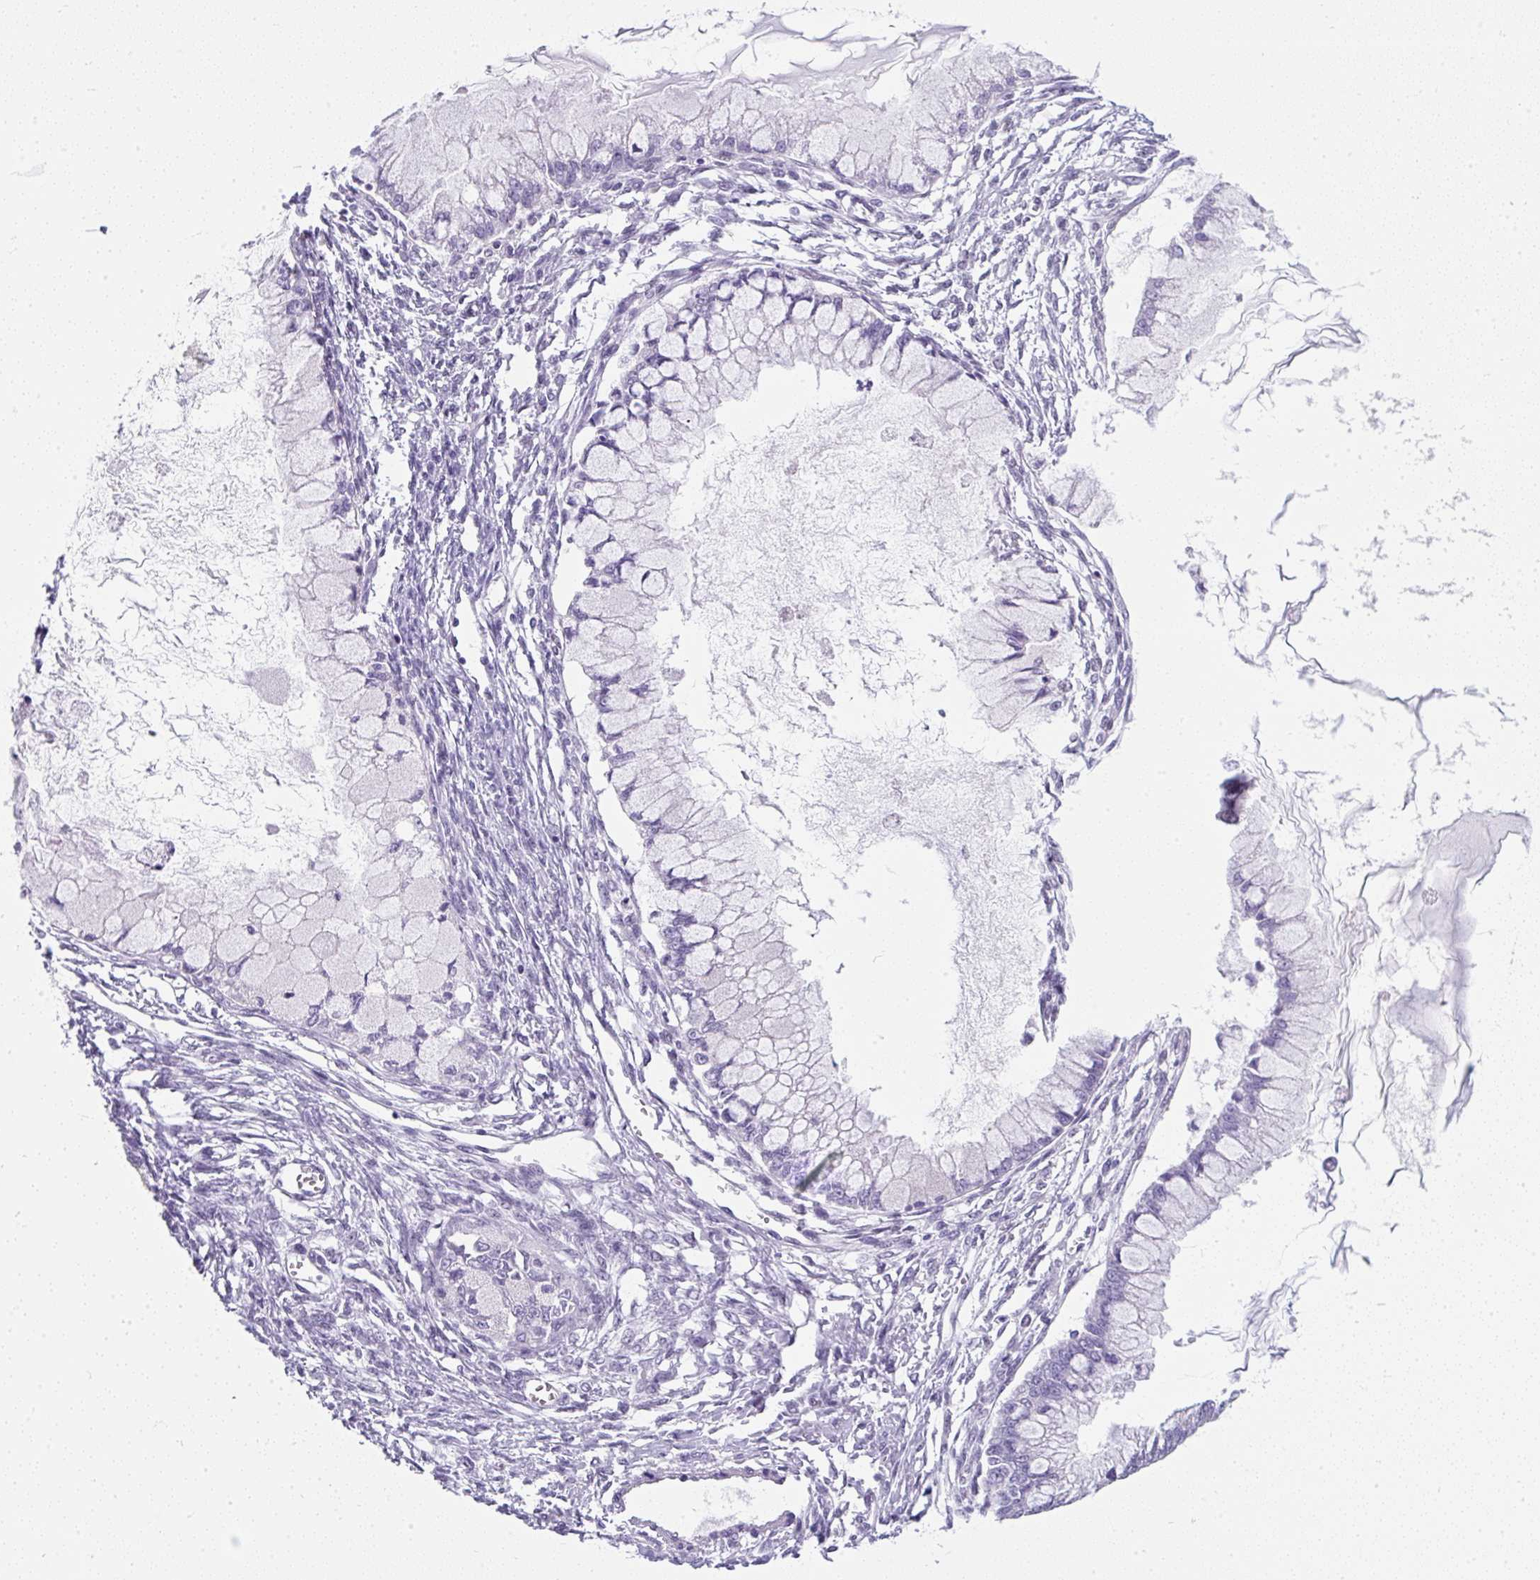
{"staining": {"intensity": "negative", "quantity": "none", "location": "none"}, "tissue": "ovarian cancer", "cell_type": "Tumor cells", "image_type": "cancer", "snomed": [{"axis": "morphology", "description": "Cystadenocarcinoma, mucinous, NOS"}, {"axis": "topography", "description": "Ovary"}], "caption": "Tumor cells show no significant protein positivity in mucinous cystadenocarcinoma (ovarian).", "gene": "PLCXD2", "patient": {"sex": "female", "age": 34}}